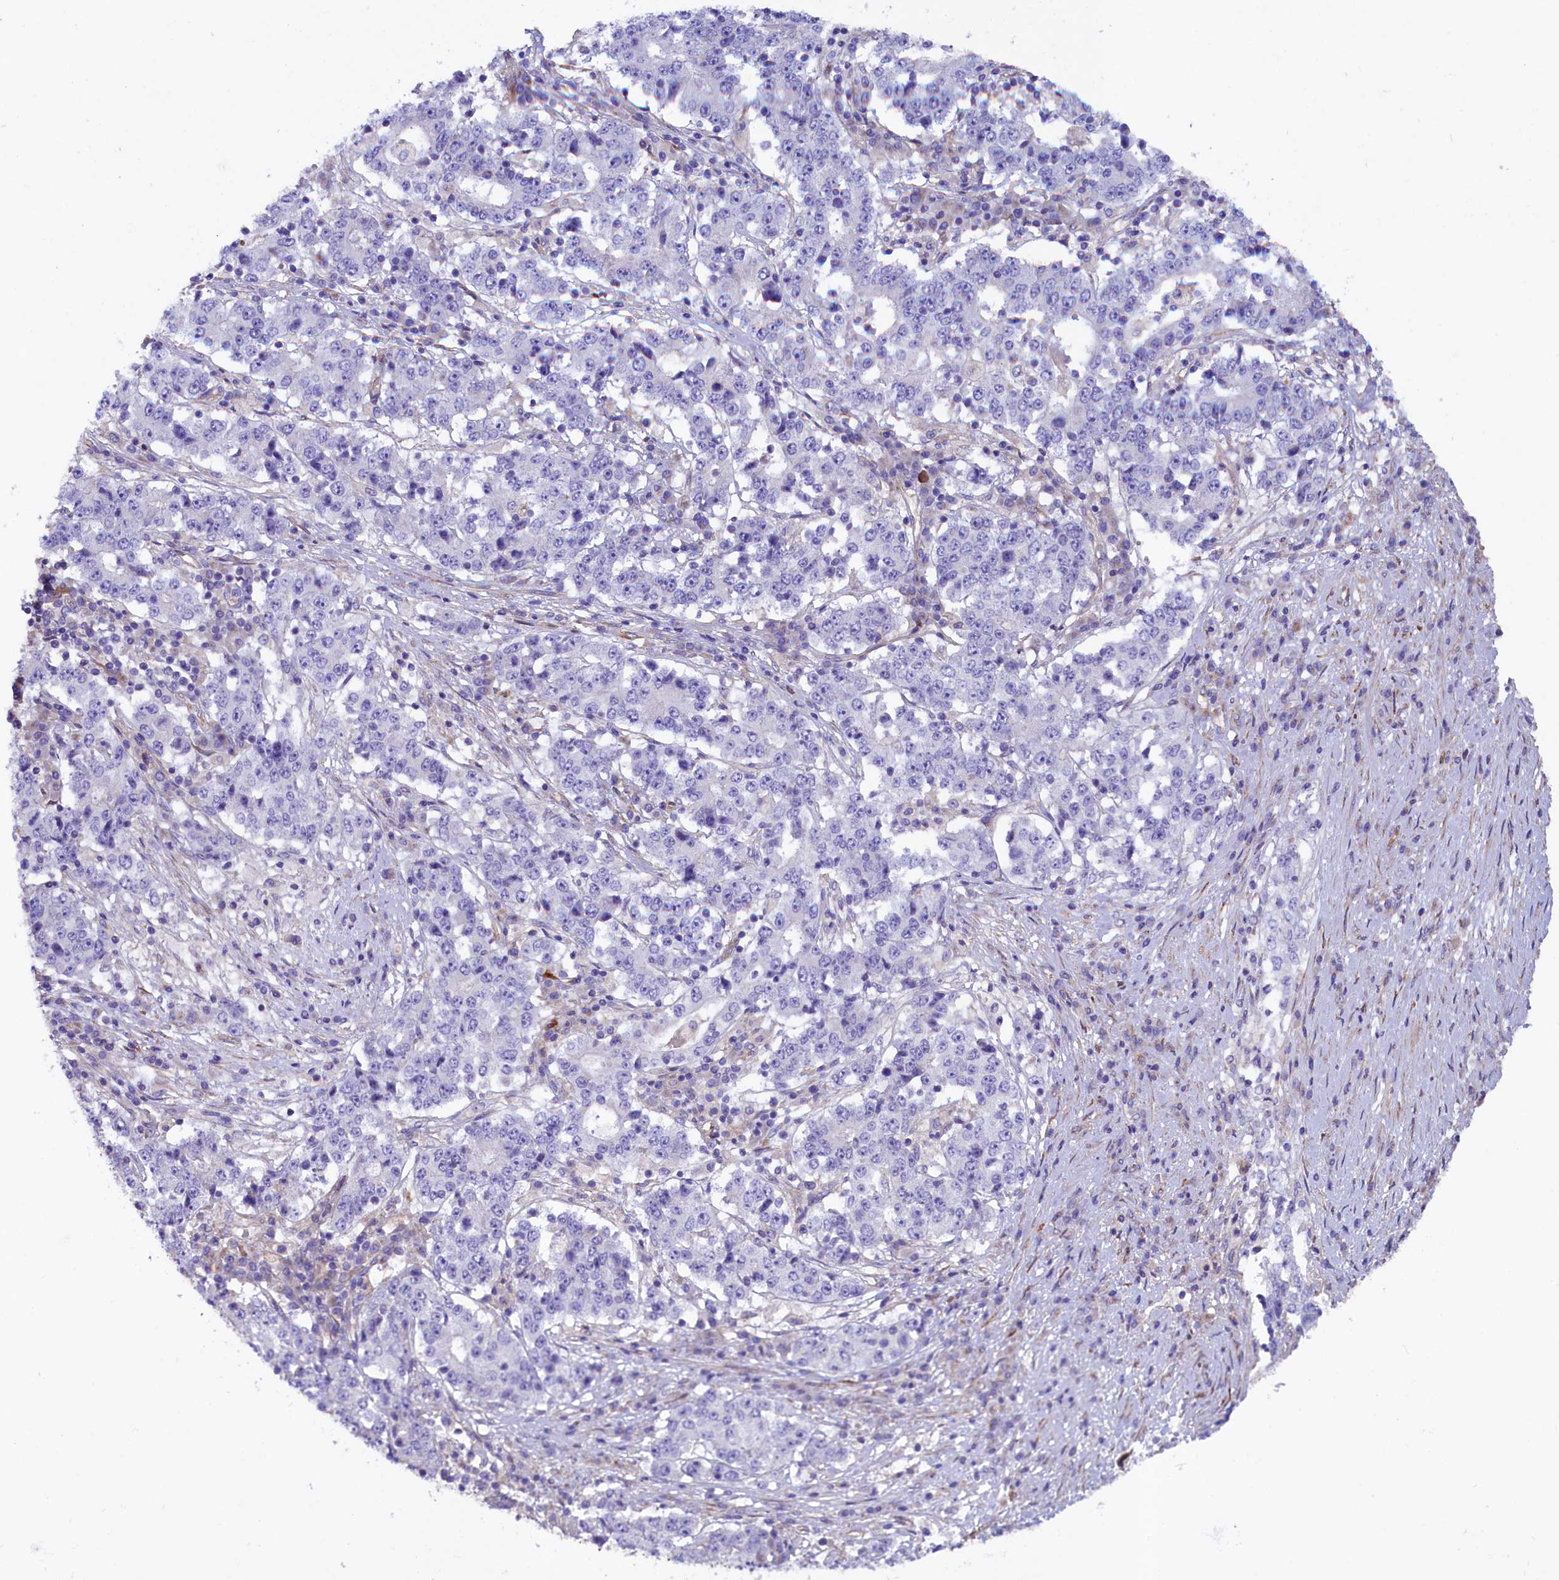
{"staining": {"intensity": "negative", "quantity": "none", "location": "none"}, "tissue": "stomach cancer", "cell_type": "Tumor cells", "image_type": "cancer", "snomed": [{"axis": "morphology", "description": "Adenocarcinoma, NOS"}, {"axis": "topography", "description": "Stomach"}], "caption": "IHC of human stomach cancer exhibits no staining in tumor cells. (Stains: DAB (3,3'-diaminobenzidine) immunohistochemistry with hematoxylin counter stain, Microscopy: brightfield microscopy at high magnification).", "gene": "GPR108", "patient": {"sex": "male", "age": 59}}